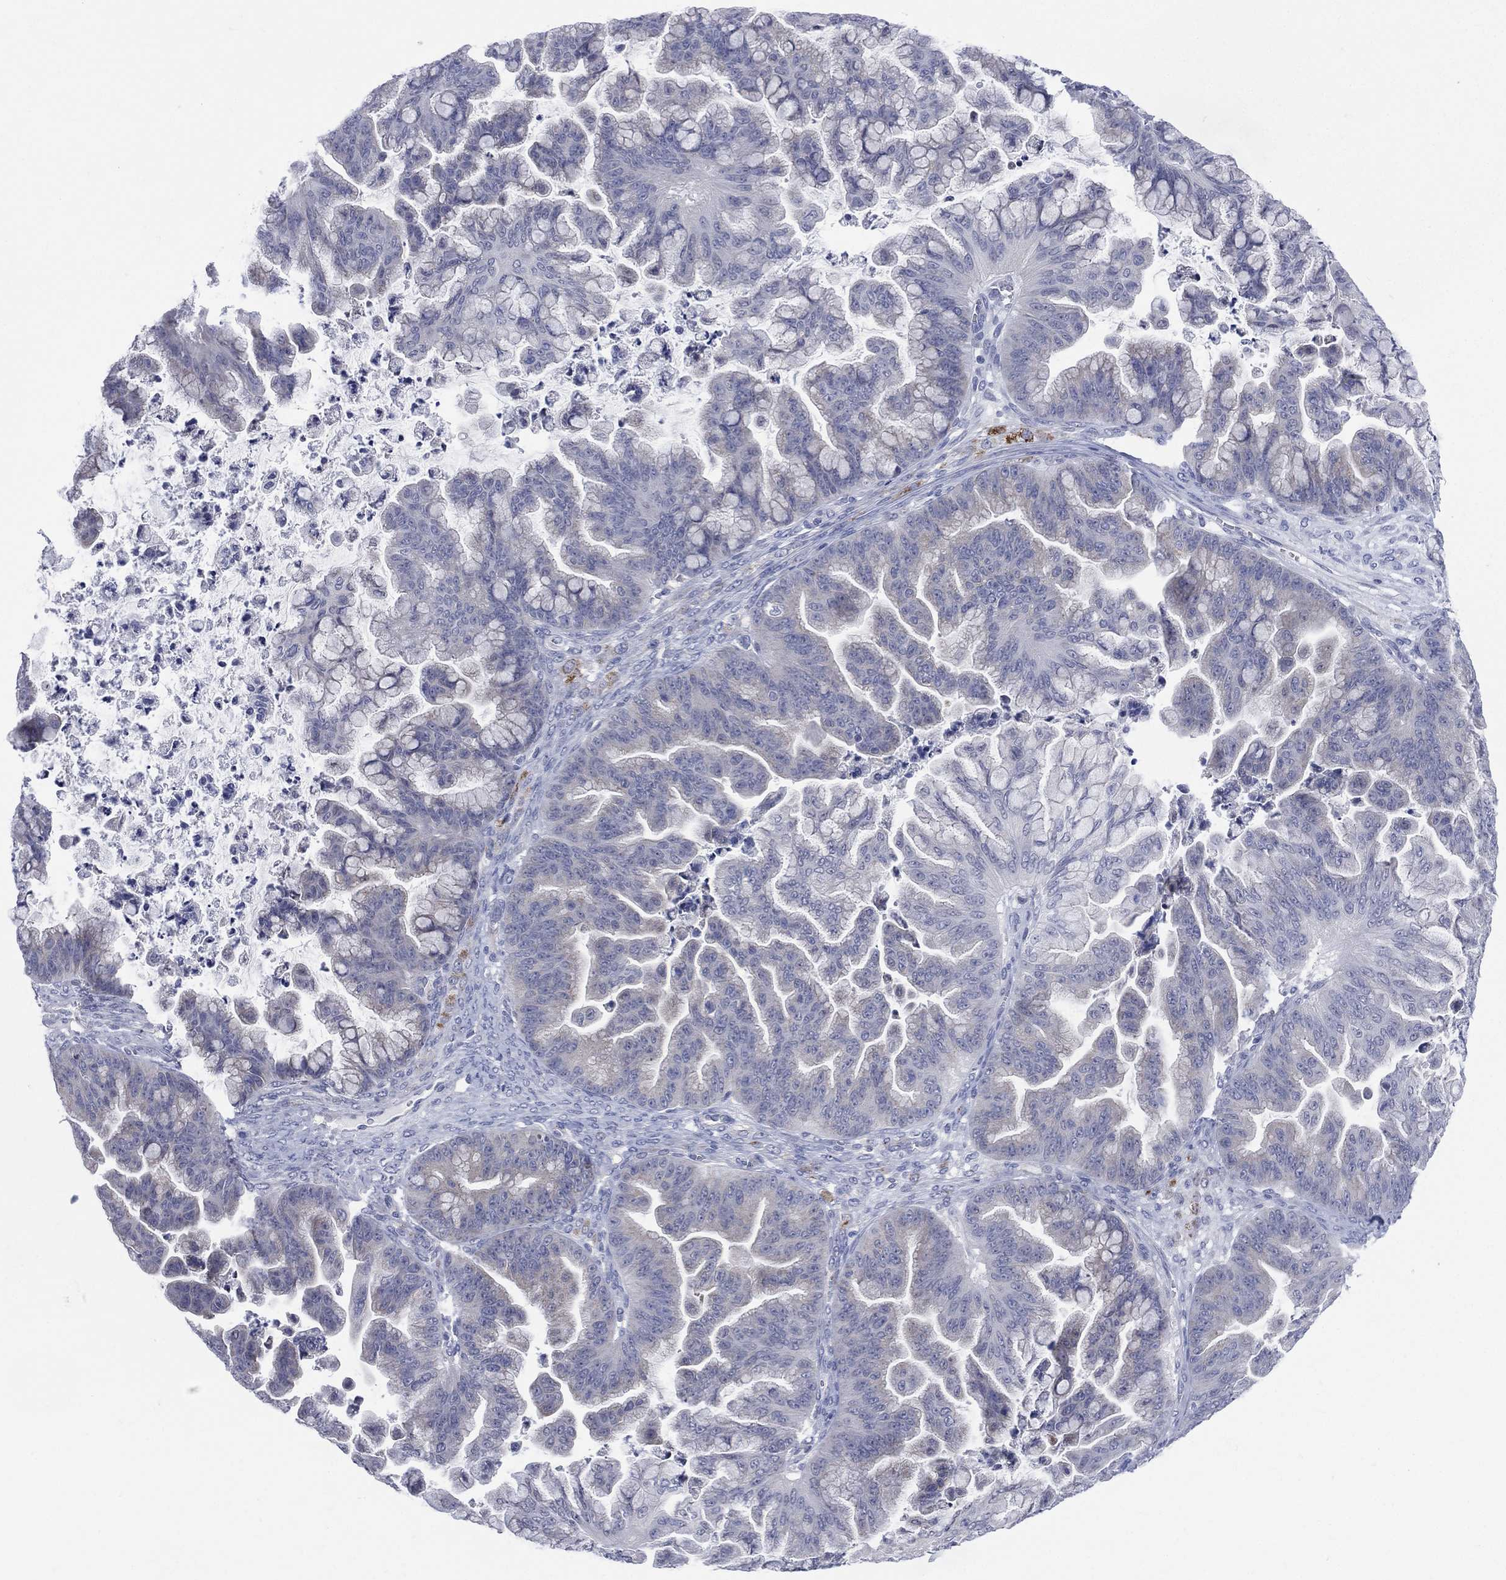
{"staining": {"intensity": "negative", "quantity": "none", "location": "none"}, "tissue": "ovarian cancer", "cell_type": "Tumor cells", "image_type": "cancer", "snomed": [{"axis": "morphology", "description": "Cystadenocarcinoma, mucinous, NOS"}, {"axis": "topography", "description": "Ovary"}], "caption": "IHC micrograph of ovarian cancer (mucinous cystadenocarcinoma) stained for a protein (brown), which exhibits no positivity in tumor cells.", "gene": "AKAP3", "patient": {"sex": "female", "age": 67}}